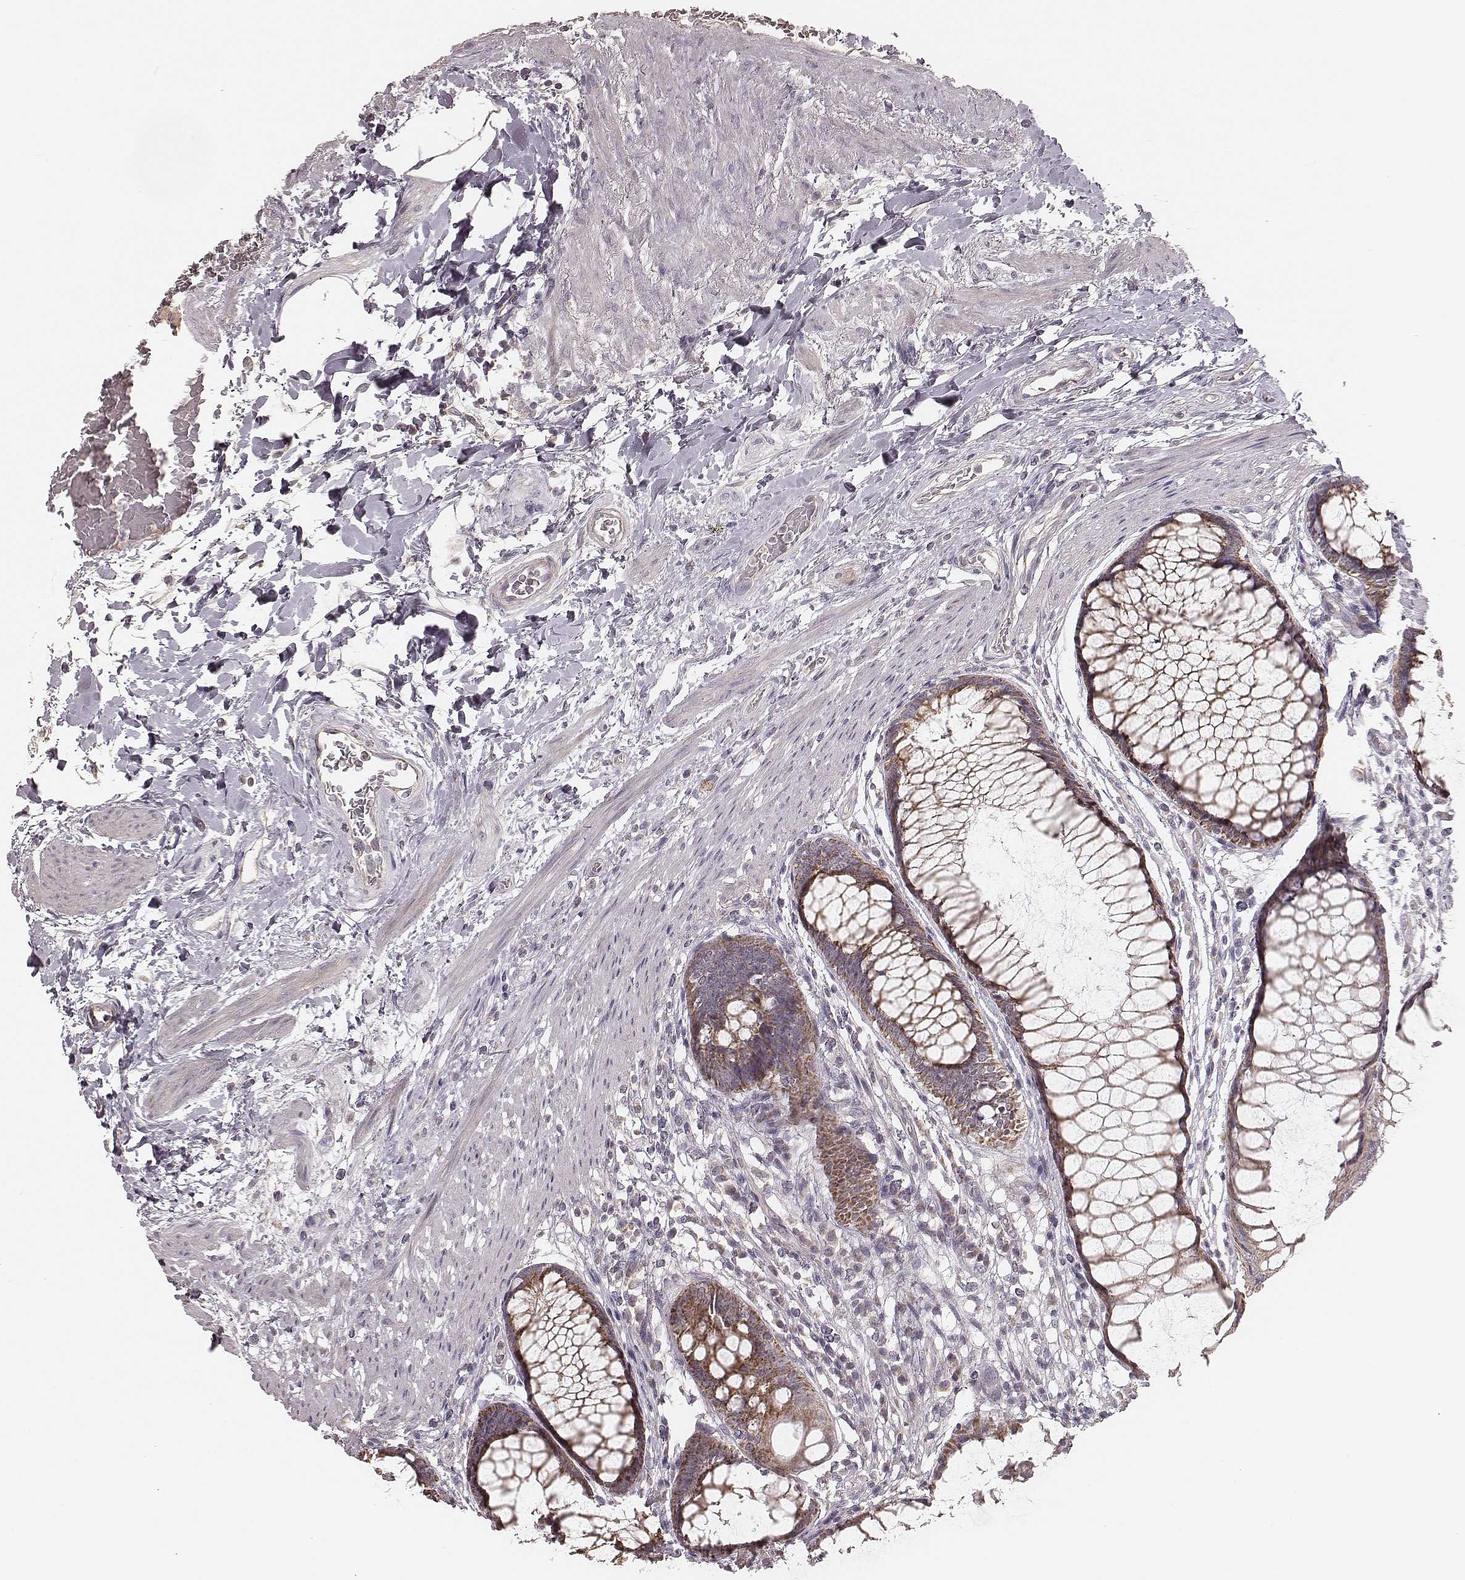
{"staining": {"intensity": "moderate", "quantity": ">75%", "location": "cytoplasmic/membranous"}, "tissue": "rectum", "cell_type": "Glandular cells", "image_type": "normal", "snomed": [{"axis": "morphology", "description": "Normal tissue, NOS"}, {"axis": "topography", "description": "Smooth muscle"}, {"axis": "topography", "description": "Rectum"}], "caption": "This is a histology image of immunohistochemistry (IHC) staining of benign rectum, which shows moderate expression in the cytoplasmic/membranous of glandular cells.", "gene": "MRPS27", "patient": {"sex": "male", "age": 53}}